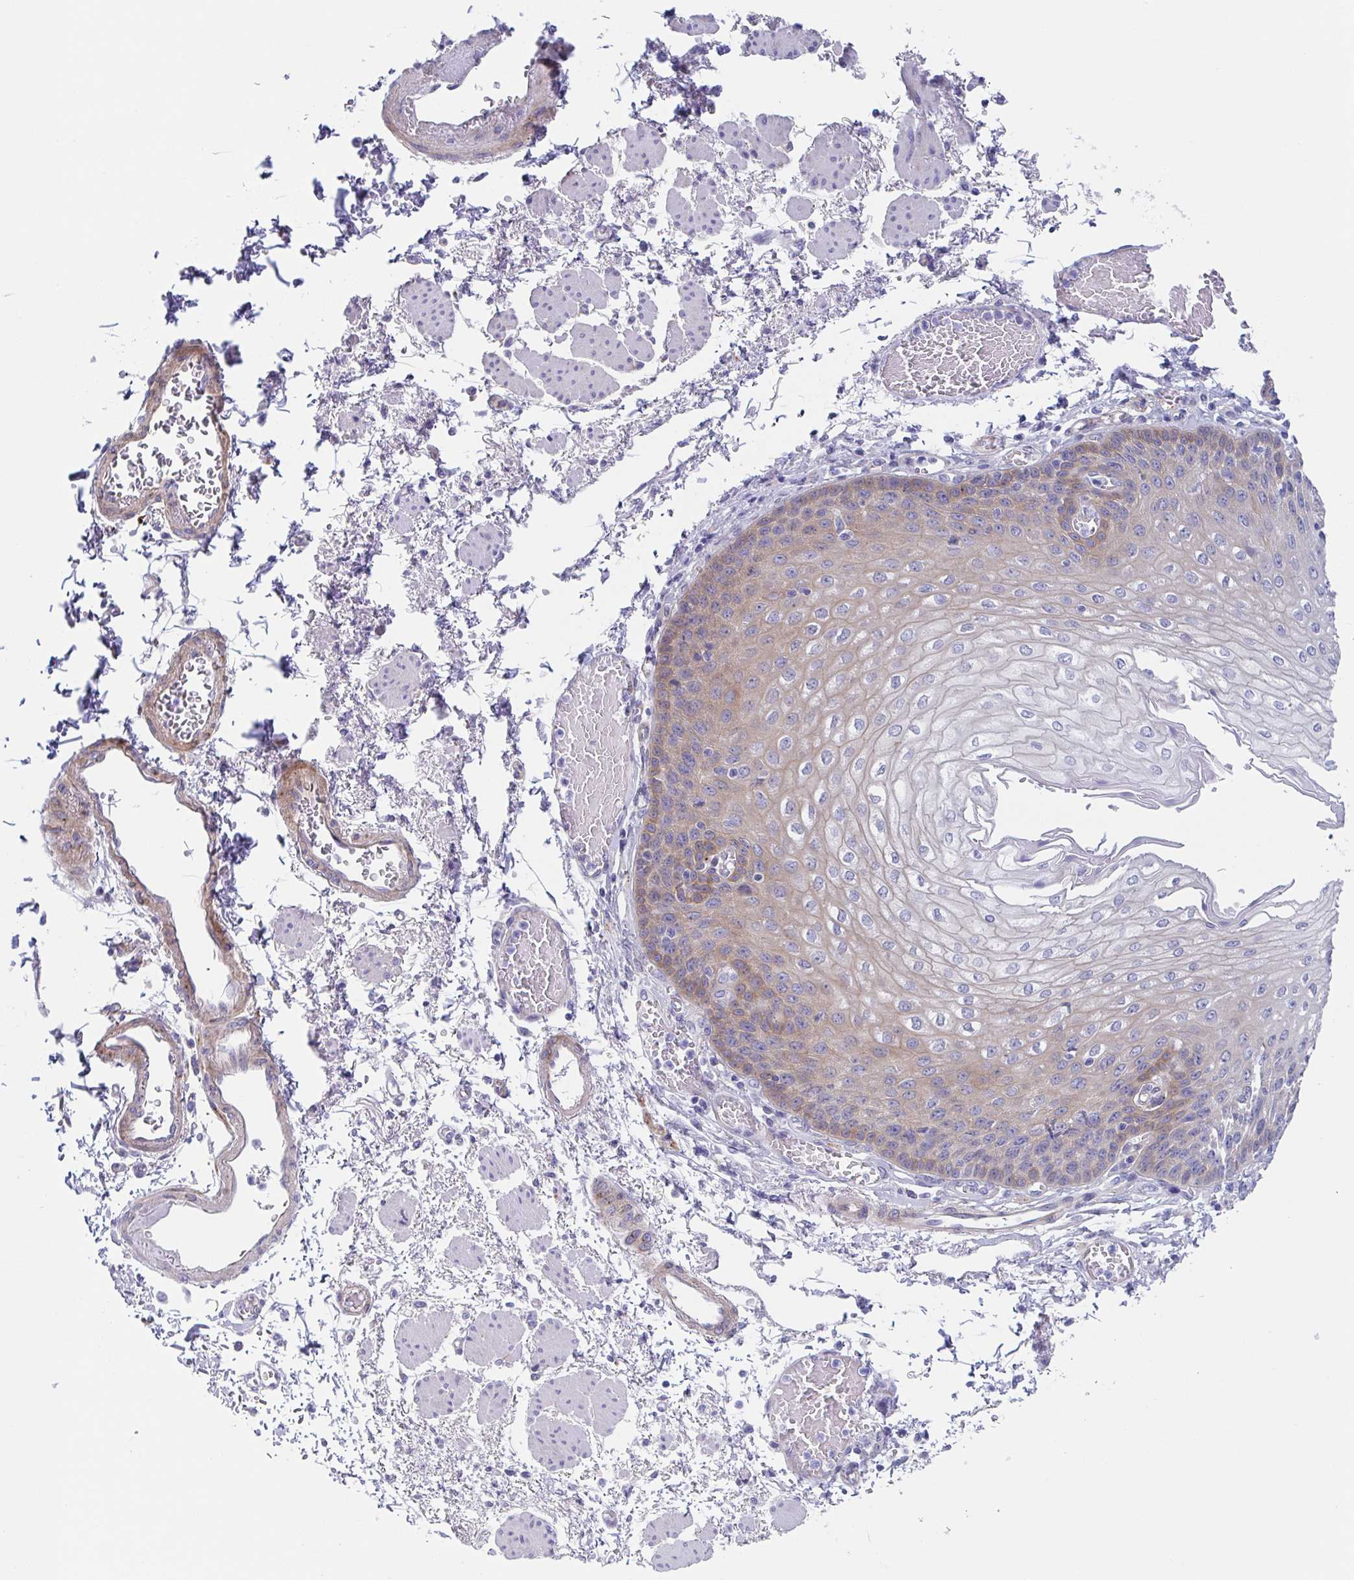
{"staining": {"intensity": "weak", "quantity": "25%-75%", "location": "cytoplasmic/membranous"}, "tissue": "esophagus", "cell_type": "Squamous epithelial cells", "image_type": "normal", "snomed": [{"axis": "morphology", "description": "Normal tissue, NOS"}, {"axis": "morphology", "description": "Adenocarcinoma, NOS"}, {"axis": "topography", "description": "Esophagus"}], "caption": "An immunohistochemistry (IHC) image of normal tissue is shown. Protein staining in brown shows weak cytoplasmic/membranous positivity in esophagus within squamous epithelial cells. The staining is performed using DAB (3,3'-diaminobenzidine) brown chromogen to label protein expression. The nuclei are counter-stained blue using hematoxylin.", "gene": "DYNC1I1", "patient": {"sex": "male", "age": 81}}